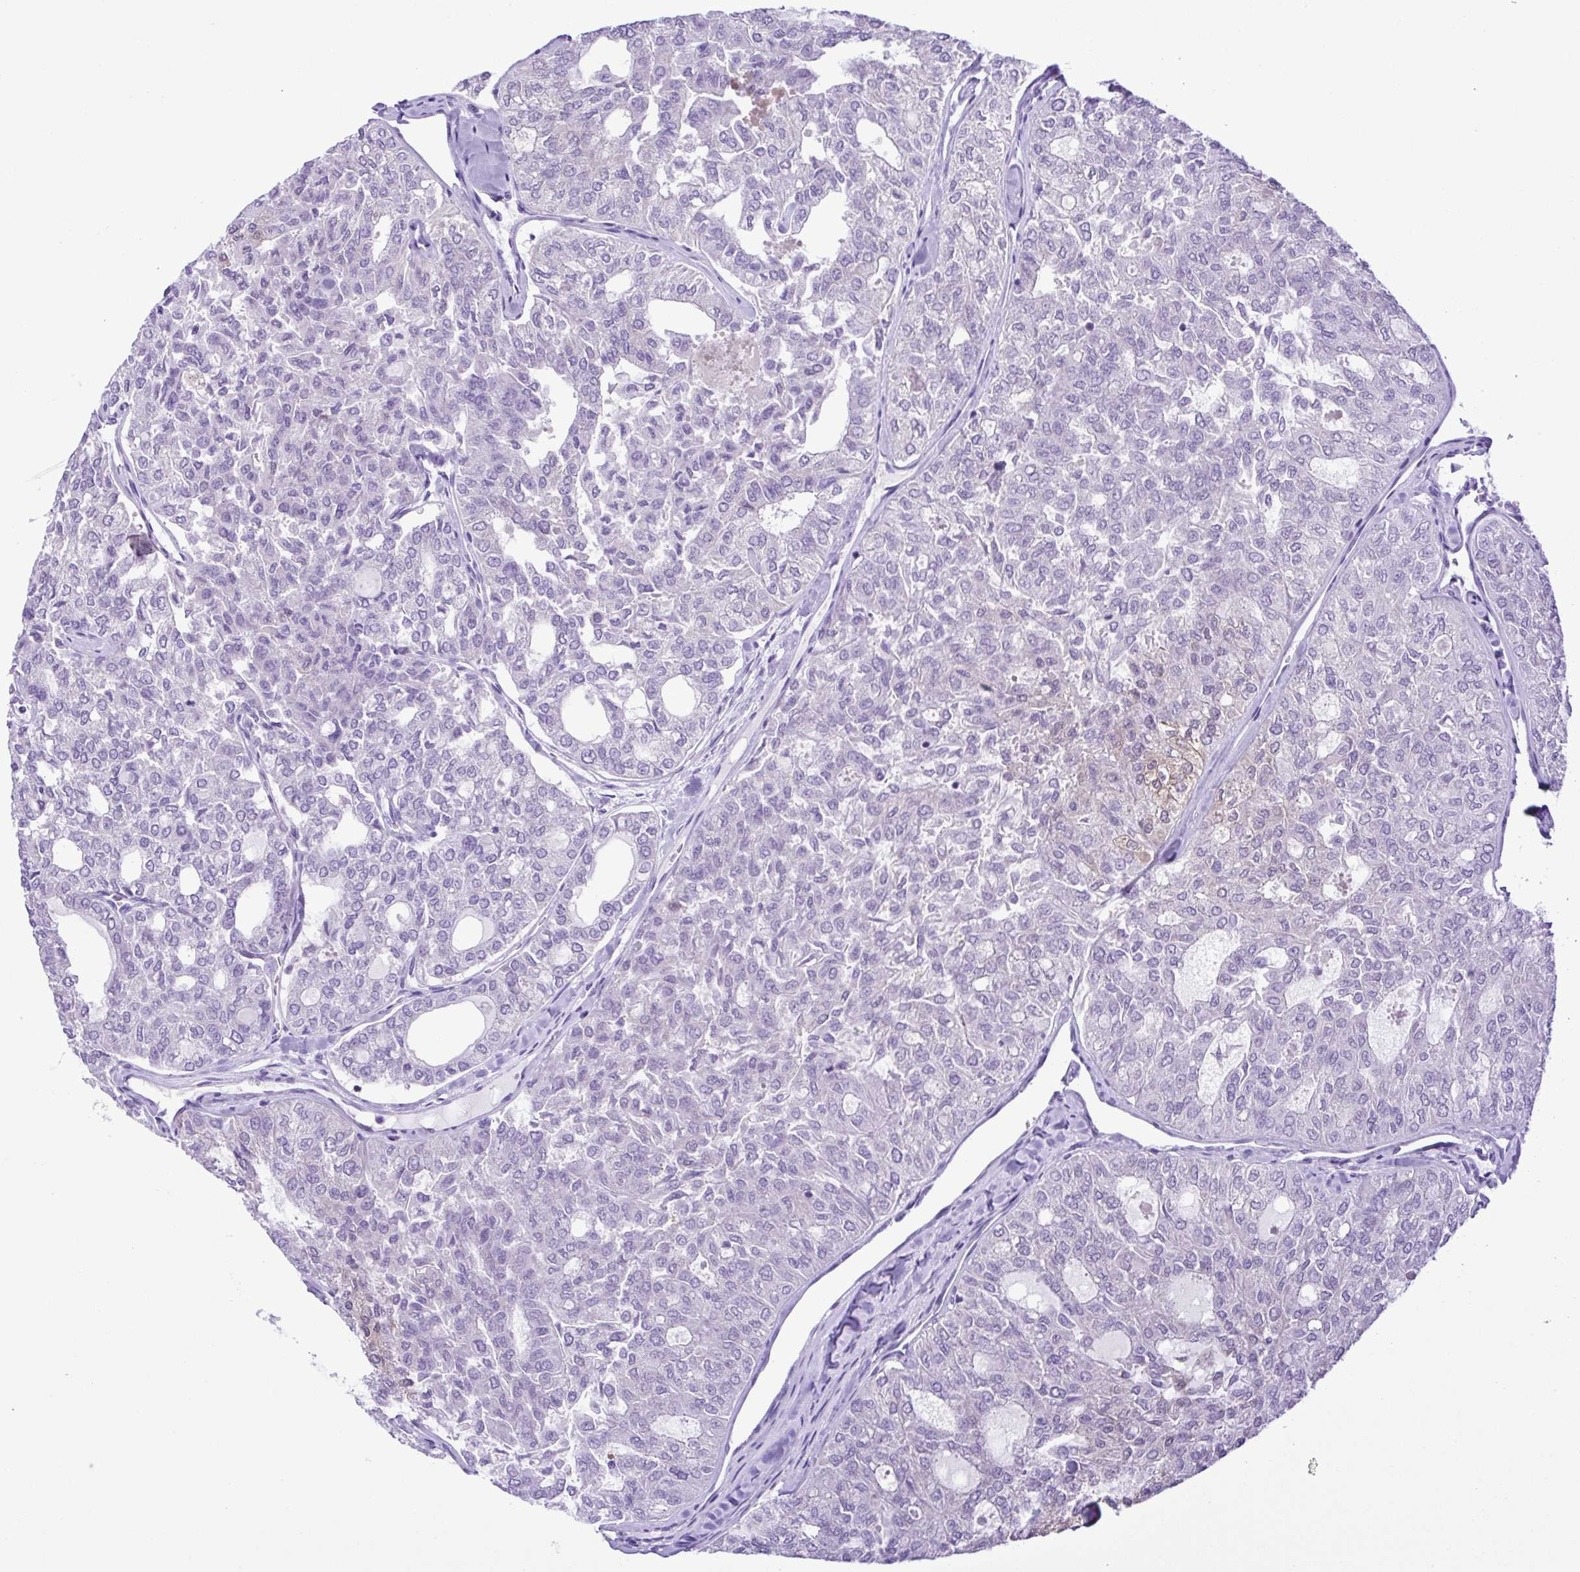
{"staining": {"intensity": "negative", "quantity": "none", "location": "none"}, "tissue": "thyroid cancer", "cell_type": "Tumor cells", "image_type": "cancer", "snomed": [{"axis": "morphology", "description": "Follicular adenoma carcinoma, NOS"}, {"axis": "topography", "description": "Thyroid gland"}], "caption": "The image demonstrates no staining of tumor cells in follicular adenoma carcinoma (thyroid). (DAB (3,3'-diaminobenzidine) IHC, high magnification).", "gene": "SYT1", "patient": {"sex": "male", "age": 75}}